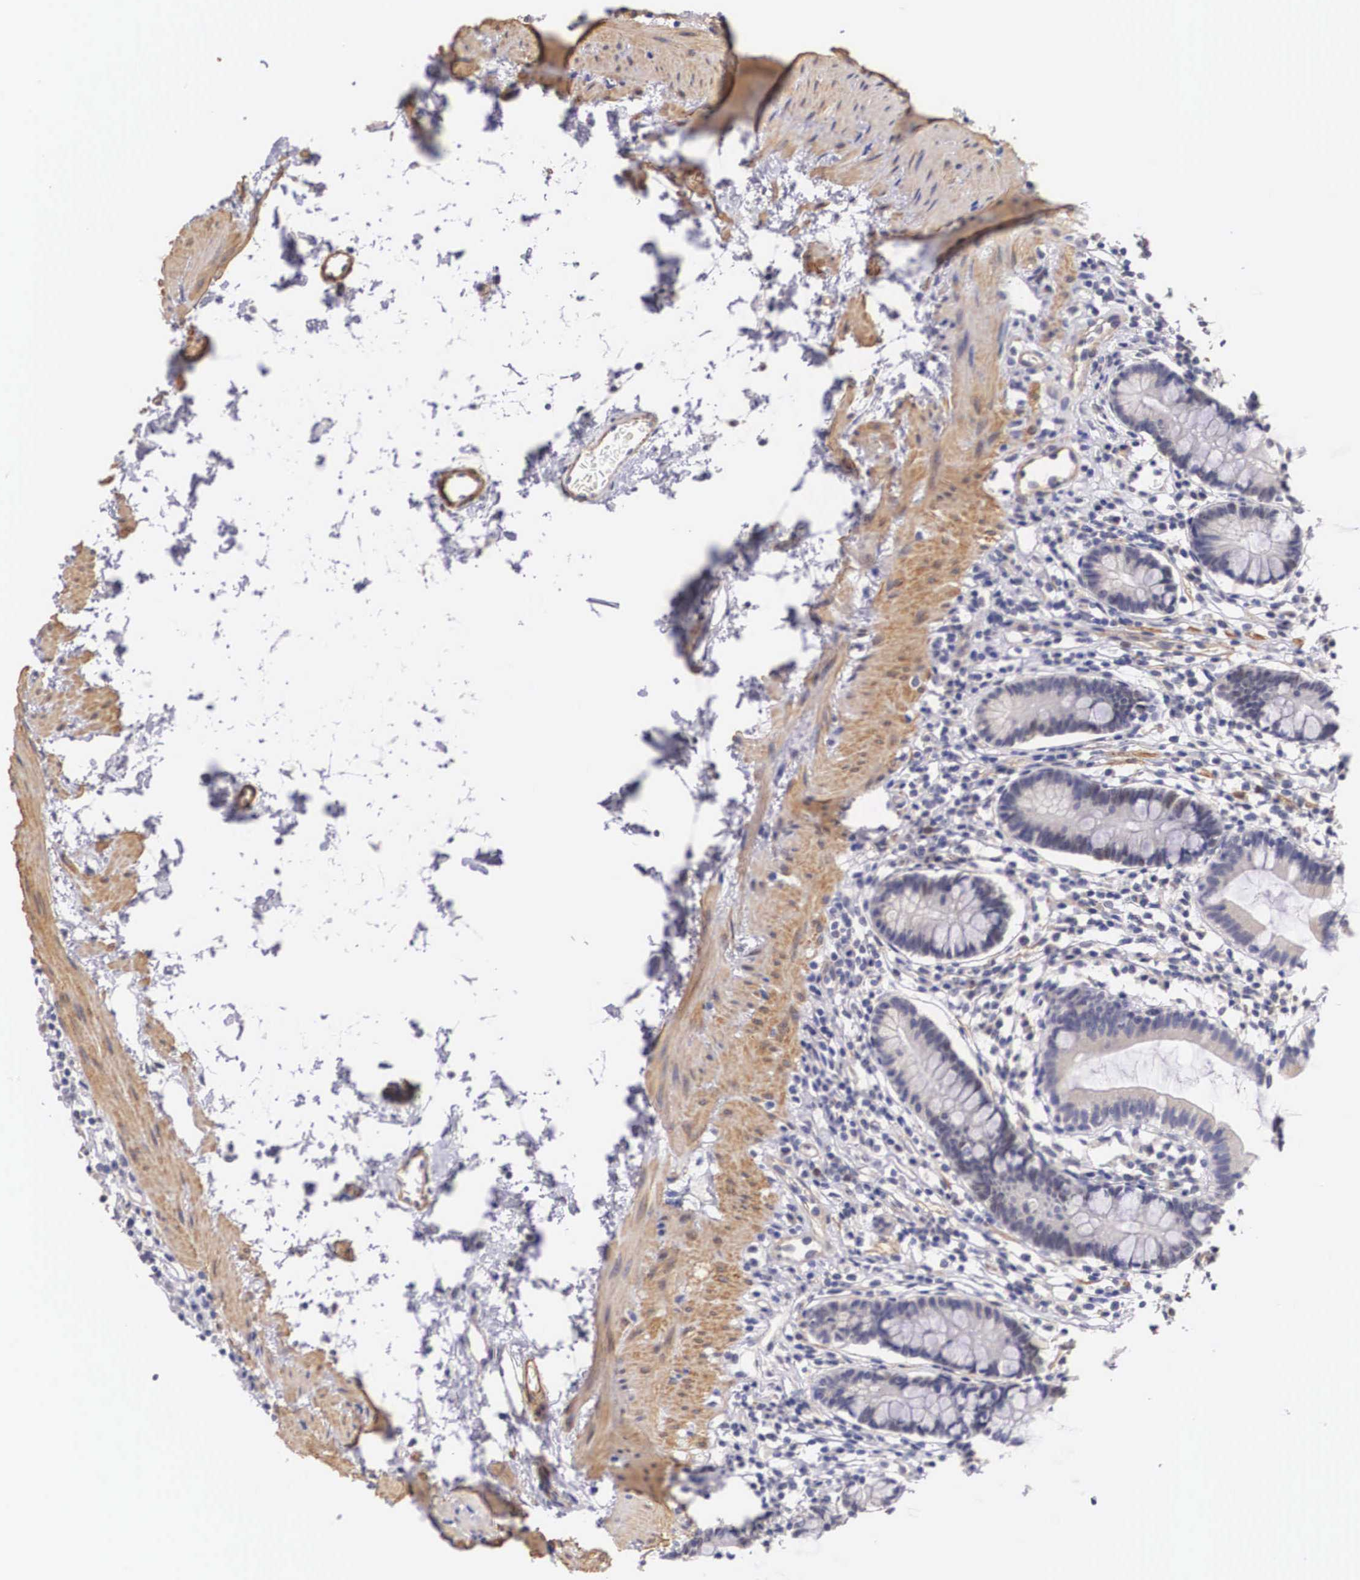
{"staining": {"intensity": "negative", "quantity": "none", "location": "none"}, "tissue": "small intestine", "cell_type": "Glandular cells", "image_type": "normal", "snomed": [{"axis": "morphology", "description": "Normal tissue, NOS"}, {"axis": "topography", "description": "Small intestine"}], "caption": "Image shows no significant protein positivity in glandular cells of unremarkable small intestine. Nuclei are stained in blue.", "gene": "ENOX2", "patient": {"sex": "female", "age": 37}}